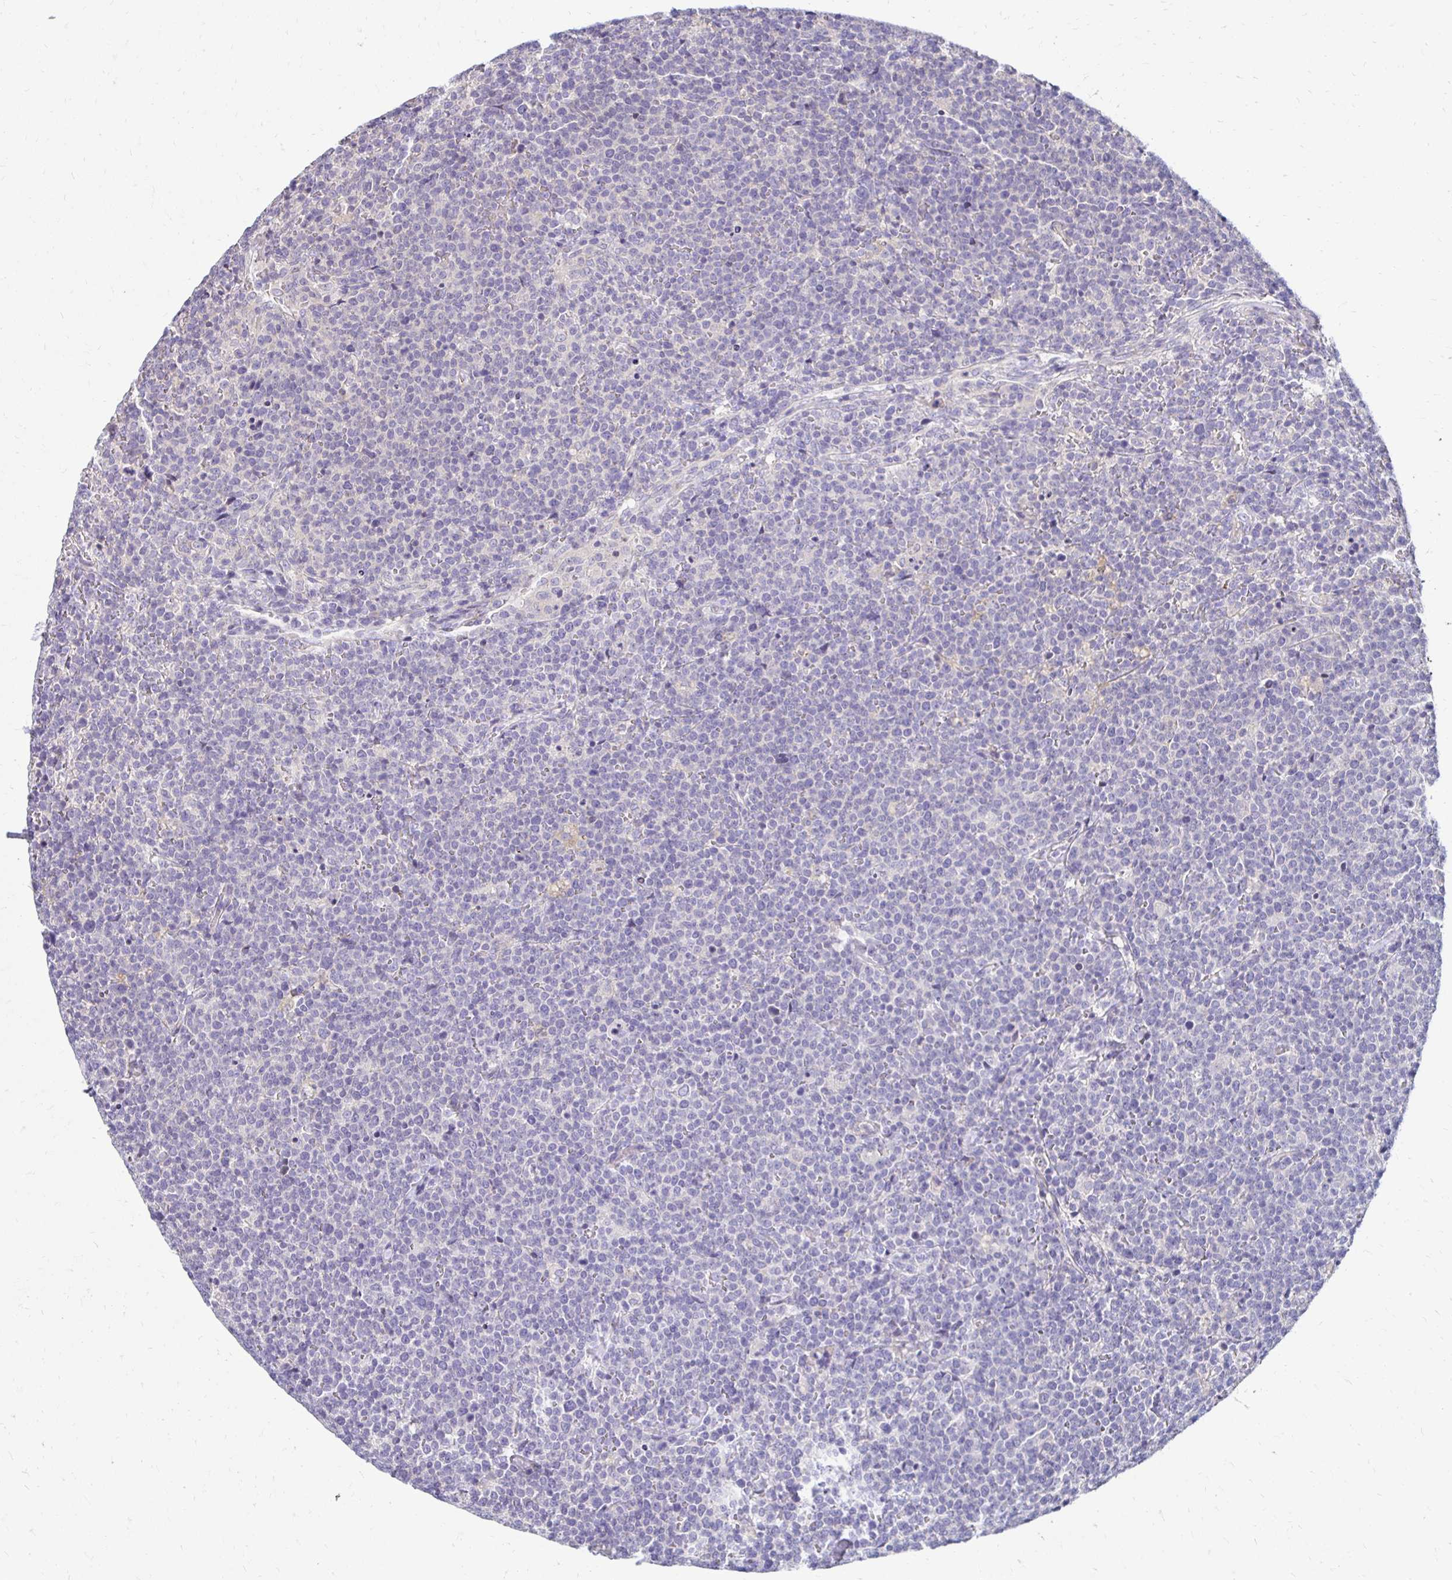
{"staining": {"intensity": "negative", "quantity": "none", "location": "none"}, "tissue": "lymphoma", "cell_type": "Tumor cells", "image_type": "cancer", "snomed": [{"axis": "morphology", "description": "Malignant lymphoma, non-Hodgkin's type, High grade"}, {"axis": "topography", "description": "Lymph node"}], "caption": "The immunohistochemistry (IHC) photomicrograph has no significant staining in tumor cells of malignant lymphoma, non-Hodgkin's type (high-grade) tissue.", "gene": "AKAP6", "patient": {"sex": "male", "age": 61}}